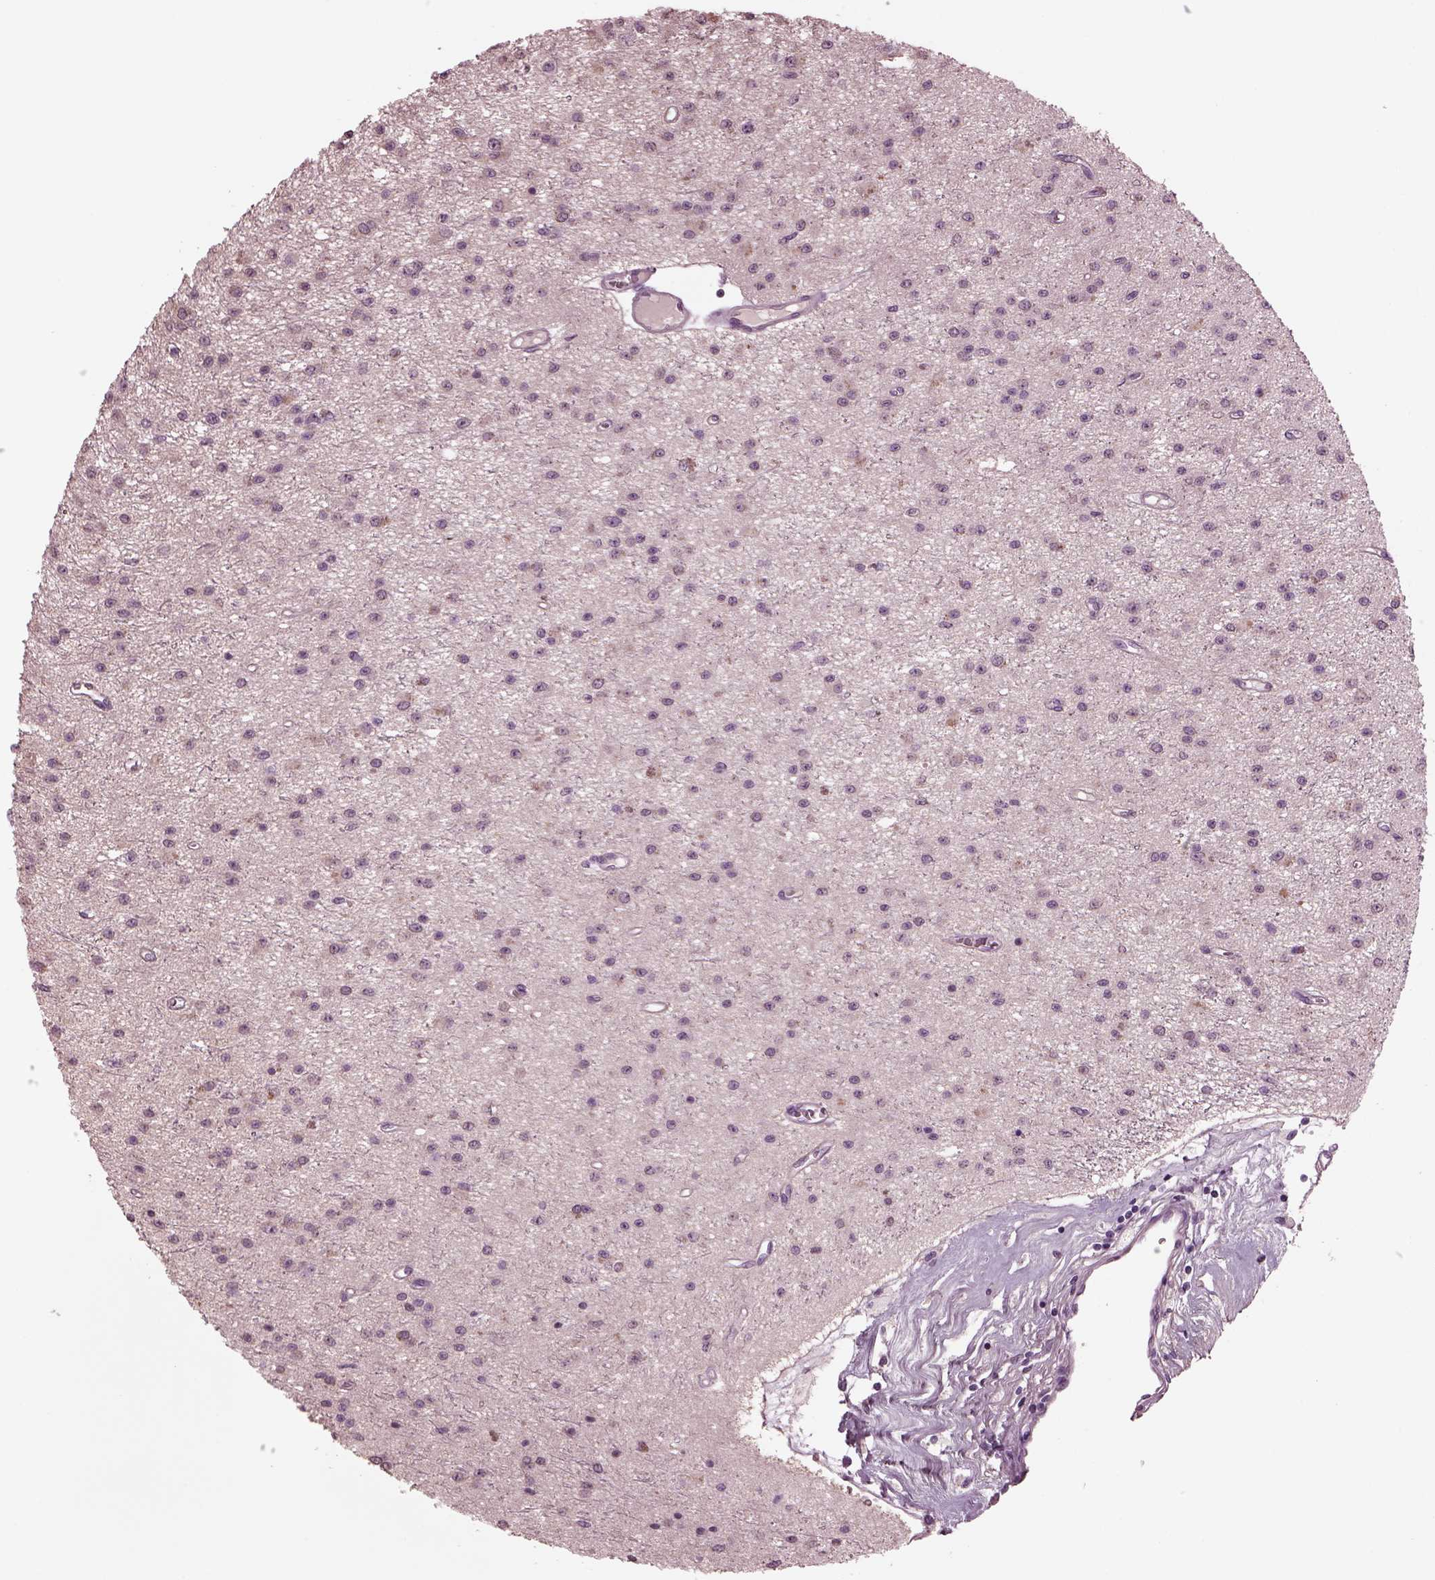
{"staining": {"intensity": "negative", "quantity": "none", "location": "none"}, "tissue": "glioma", "cell_type": "Tumor cells", "image_type": "cancer", "snomed": [{"axis": "morphology", "description": "Glioma, malignant, Low grade"}, {"axis": "topography", "description": "Brain"}], "caption": "The image exhibits no significant positivity in tumor cells of glioma.", "gene": "CLCN4", "patient": {"sex": "female", "age": 45}}